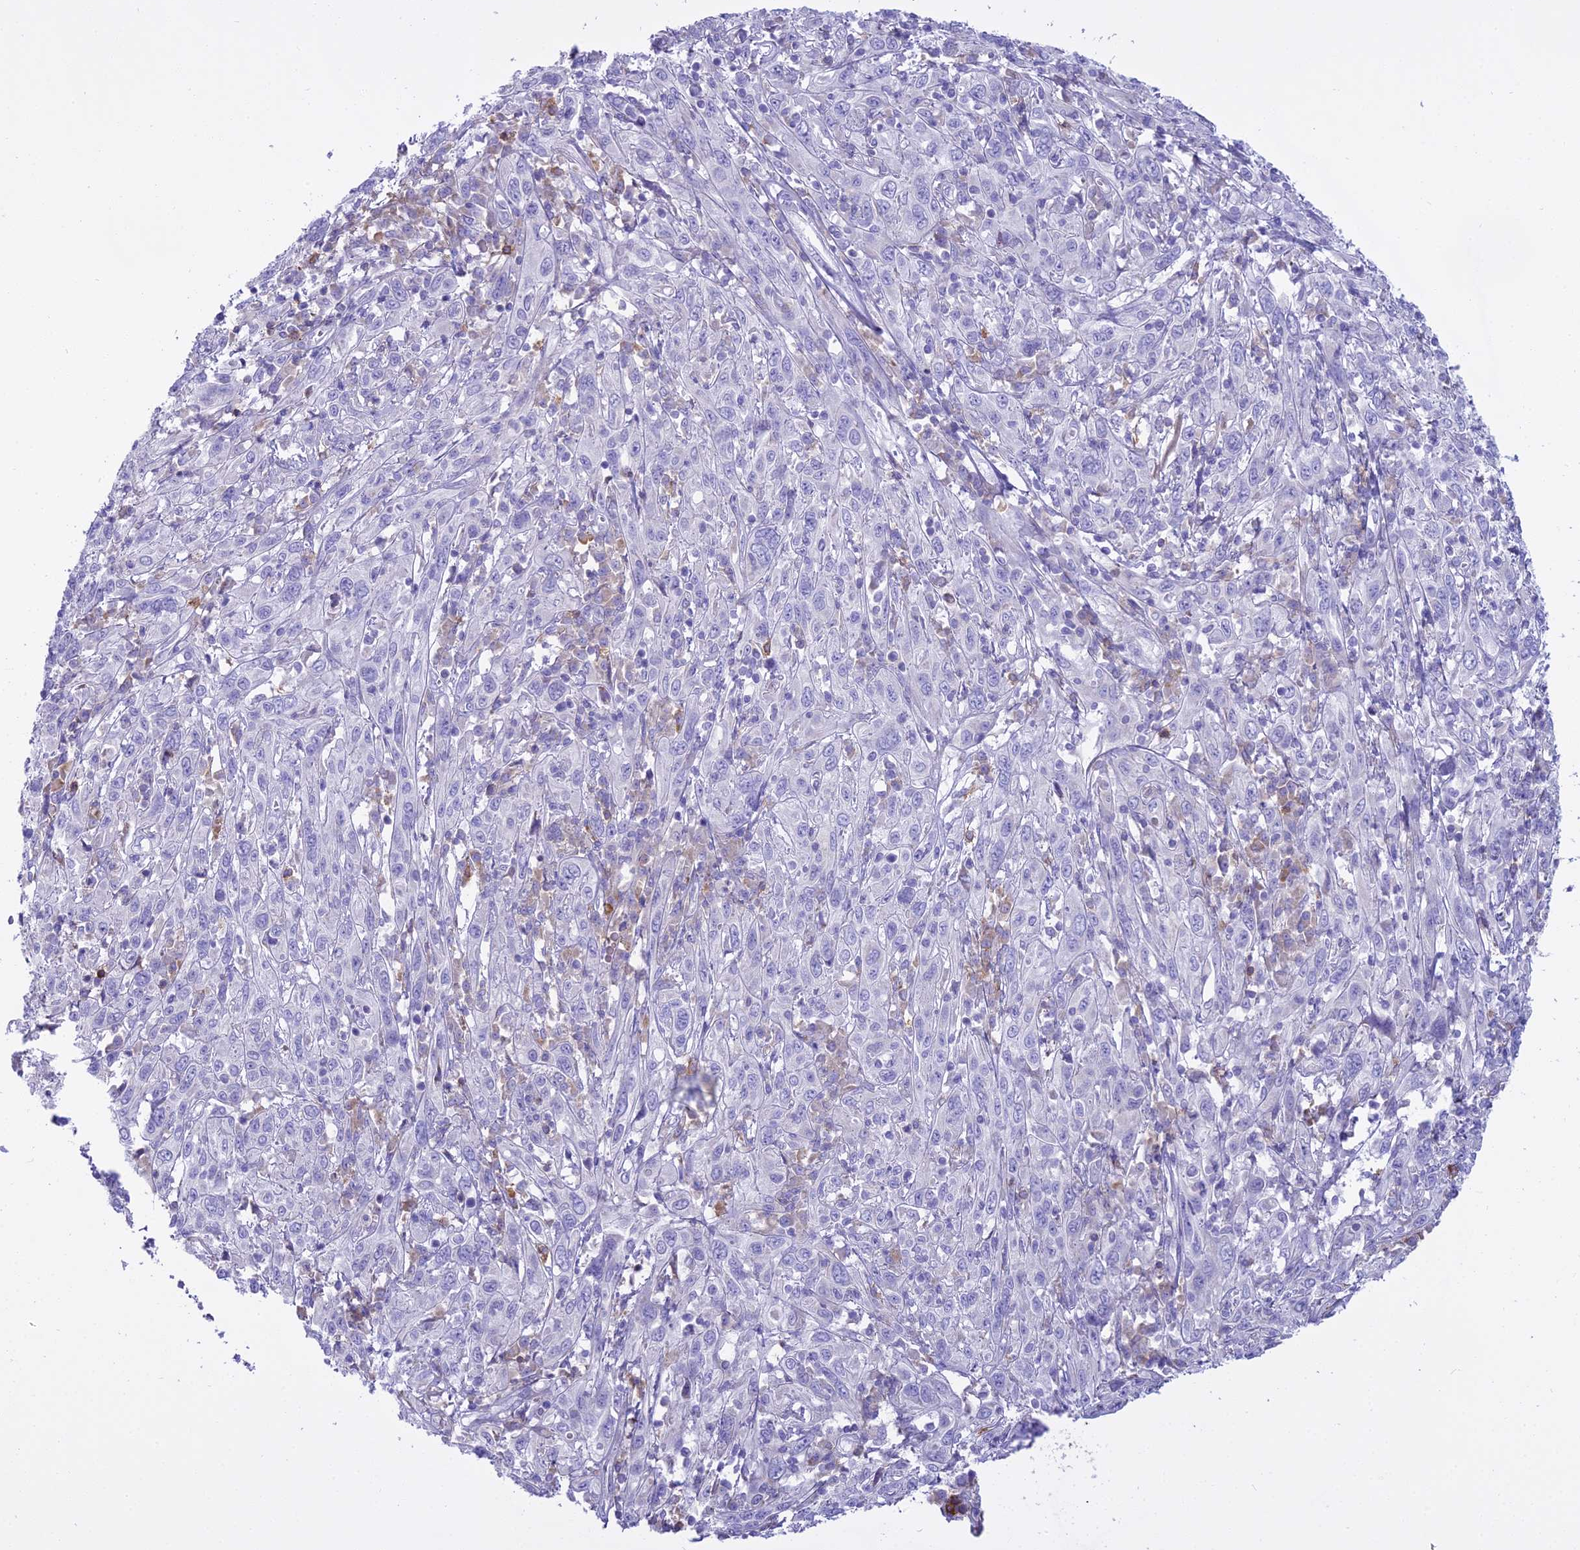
{"staining": {"intensity": "negative", "quantity": "none", "location": "none"}, "tissue": "cervical cancer", "cell_type": "Tumor cells", "image_type": "cancer", "snomed": [{"axis": "morphology", "description": "Squamous cell carcinoma, NOS"}, {"axis": "topography", "description": "Cervix"}], "caption": "Tumor cells show no significant protein expression in cervical cancer.", "gene": "CD5", "patient": {"sex": "female", "age": 46}}